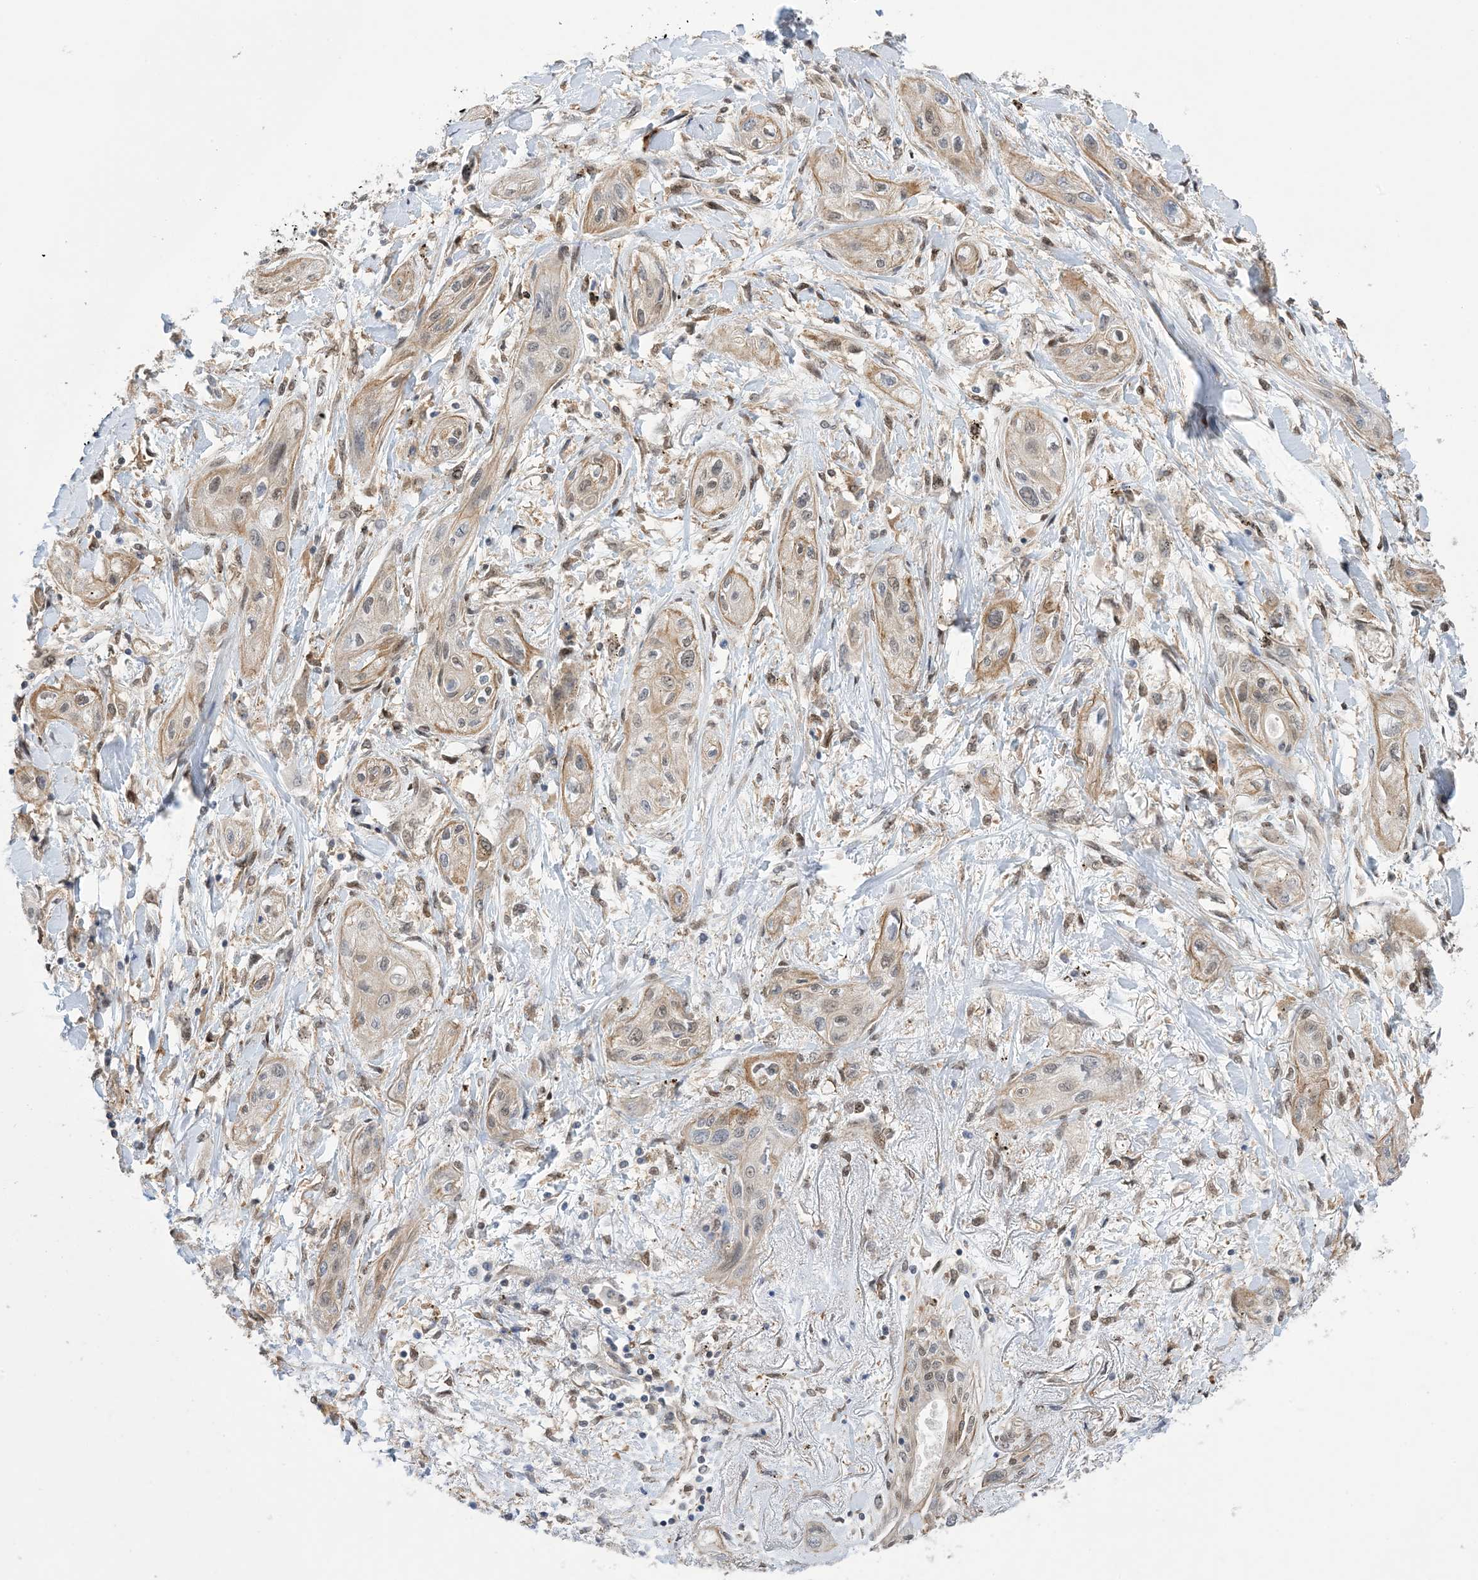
{"staining": {"intensity": "weak", "quantity": "25%-75%", "location": "cytoplasmic/membranous"}, "tissue": "lung cancer", "cell_type": "Tumor cells", "image_type": "cancer", "snomed": [{"axis": "morphology", "description": "Squamous cell carcinoma, NOS"}, {"axis": "topography", "description": "Lung"}], "caption": "Squamous cell carcinoma (lung) stained for a protein (brown) displays weak cytoplasmic/membranous positive positivity in approximately 25%-75% of tumor cells.", "gene": "ZNF8", "patient": {"sex": "female", "age": 47}}